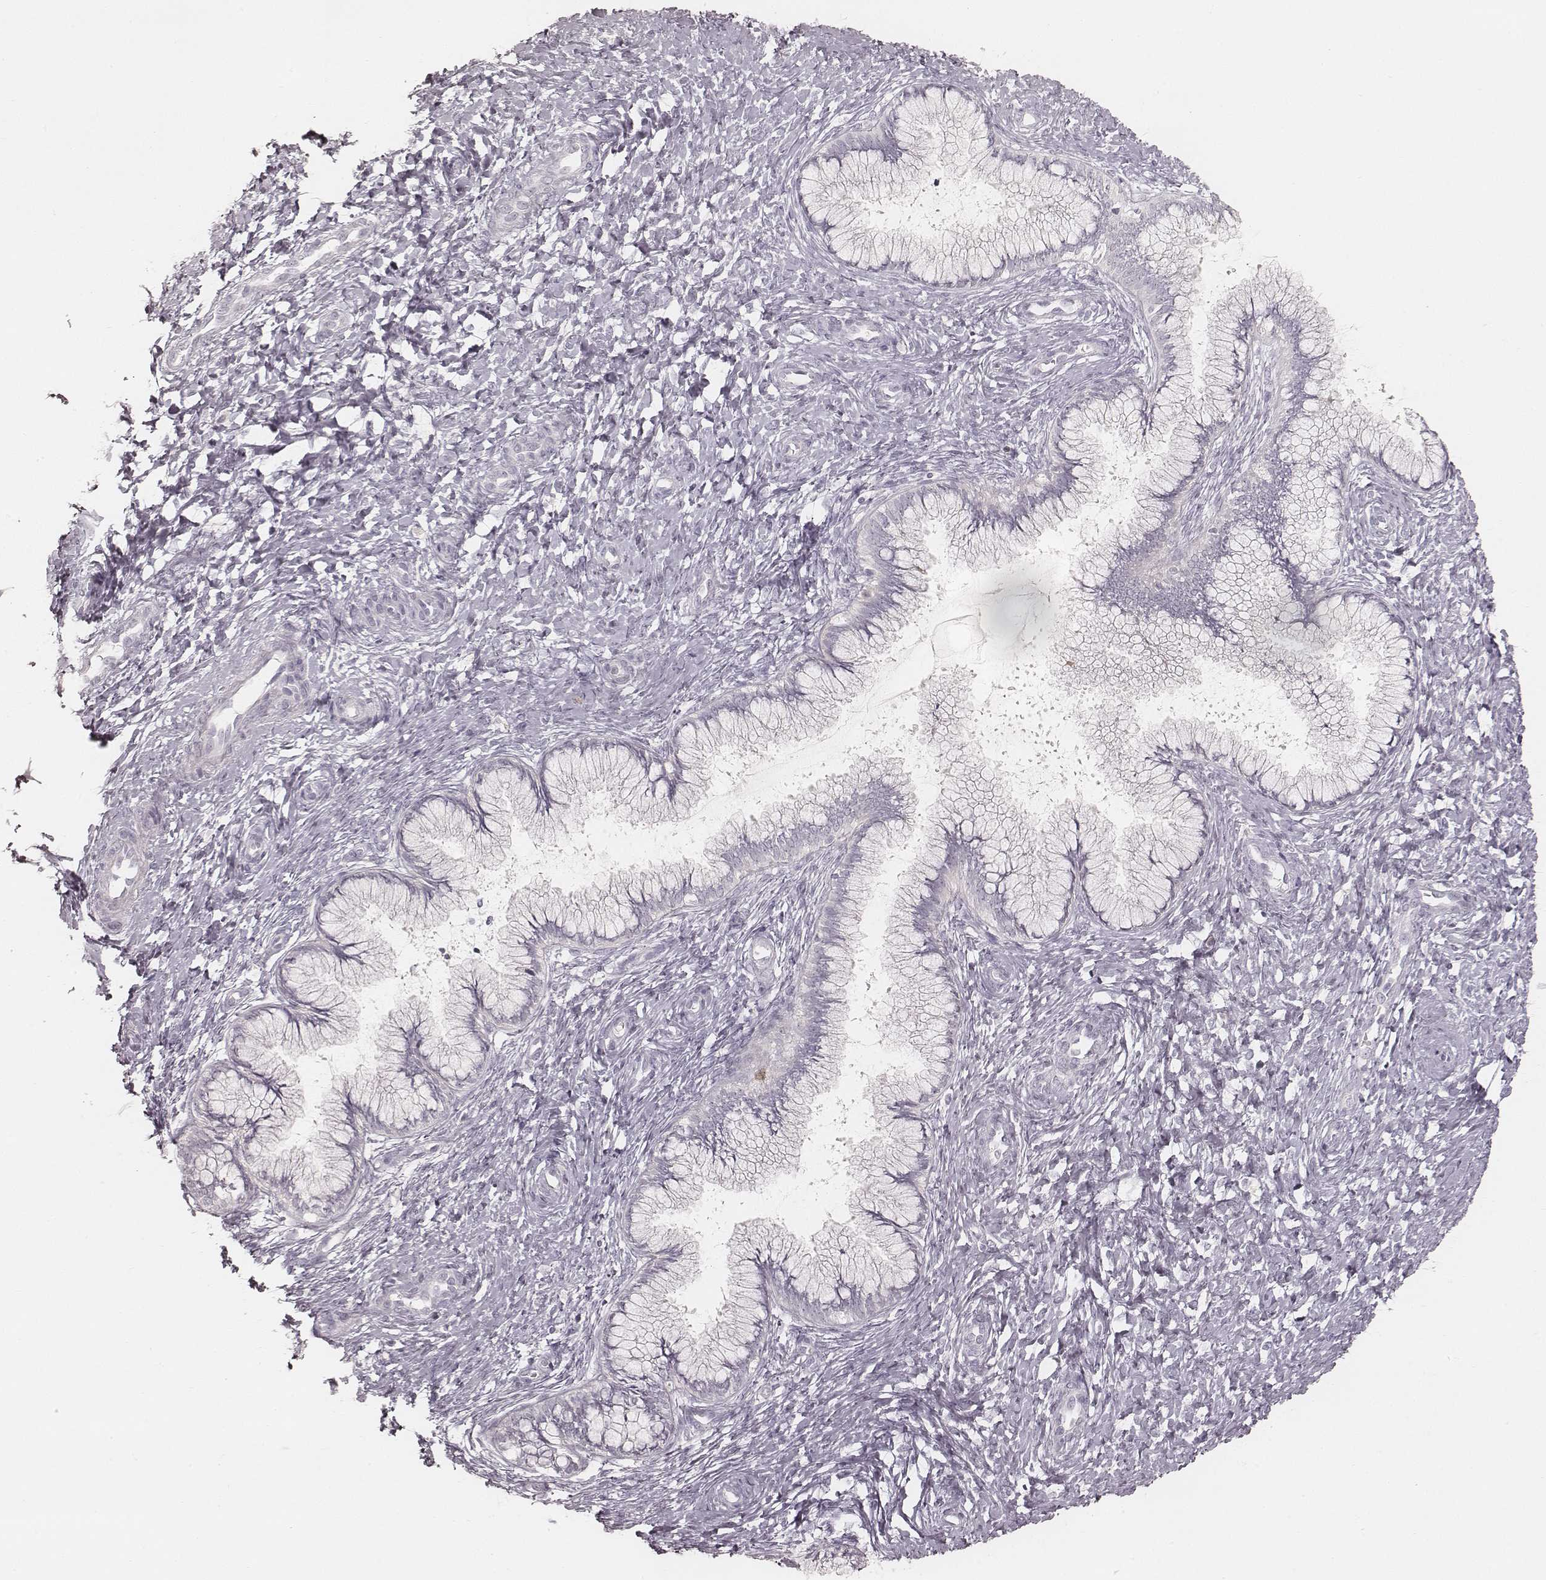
{"staining": {"intensity": "negative", "quantity": "none", "location": "none"}, "tissue": "cervix", "cell_type": "Glandular cells", "image_type": "normal", "snomed": [{"axis": "morphology", "description": "Normal tissue, NOS"}, {"axis": "topography", "description": "Cervix"}], "caption": "Protein analysis of normal cervix displays no significant staining in glandular cells.", "gene": "TEX37", "patient": {"sex": "female", "age": 37}}